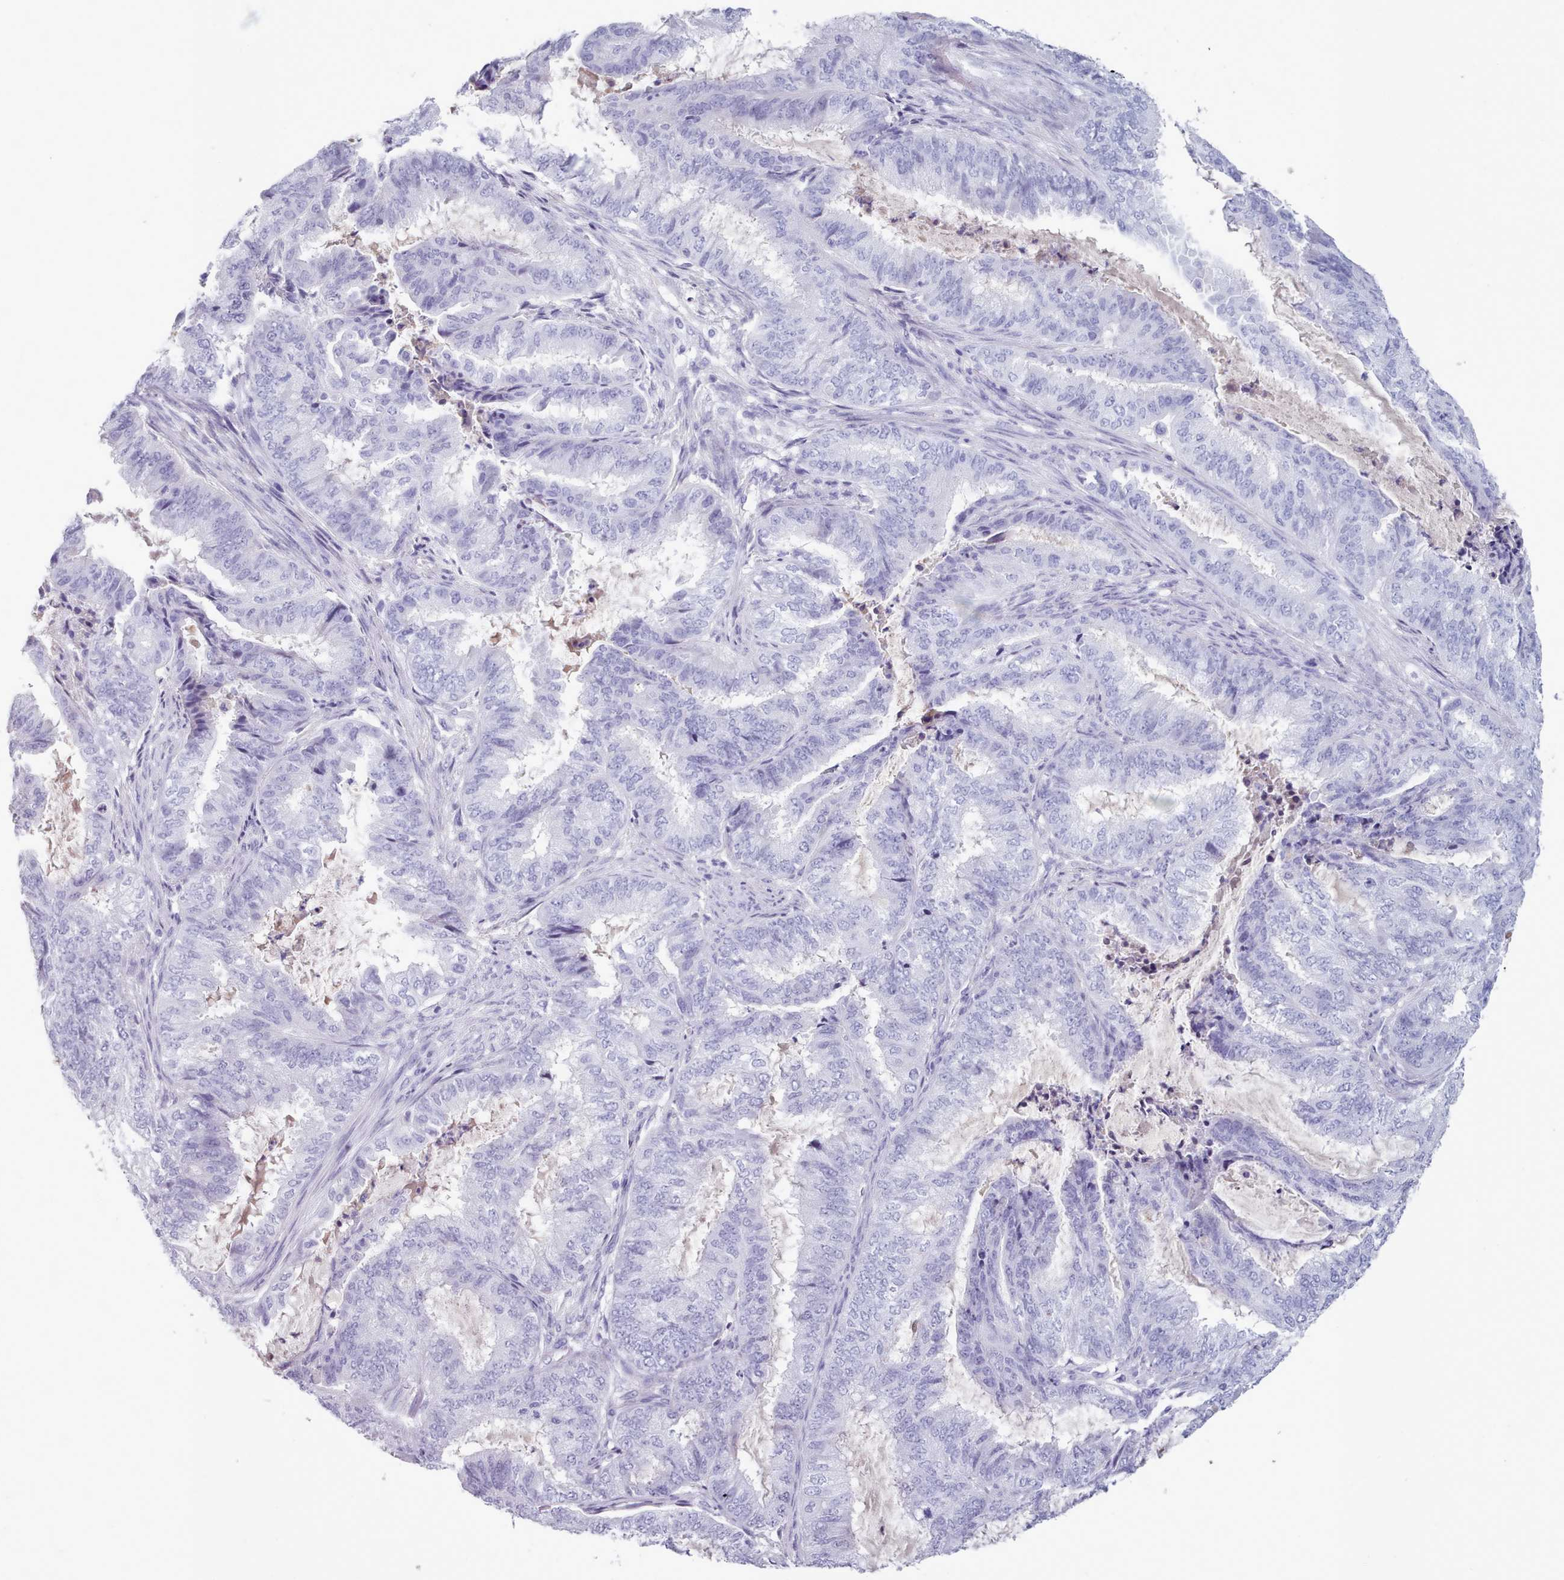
{"staining": {"intensity": "negative", "quantity": "none", "location": "none"}, "tissue": "endometrial cancer", "cell_type": "Tumor cells", "image_type": "cancer", "snomed": [{"axis": "morphology", "description": "Adenocarcinoma, NOS"}, {"axis": "topography", "description": "Endometrium"}], "caption": "Immunohistochemistry (IHC) of human endometrial adenocarcinoma exhibits no expression in tumor cells.", "gene": "ZNF43", "patient": {"sex": "female", "age": 51}}